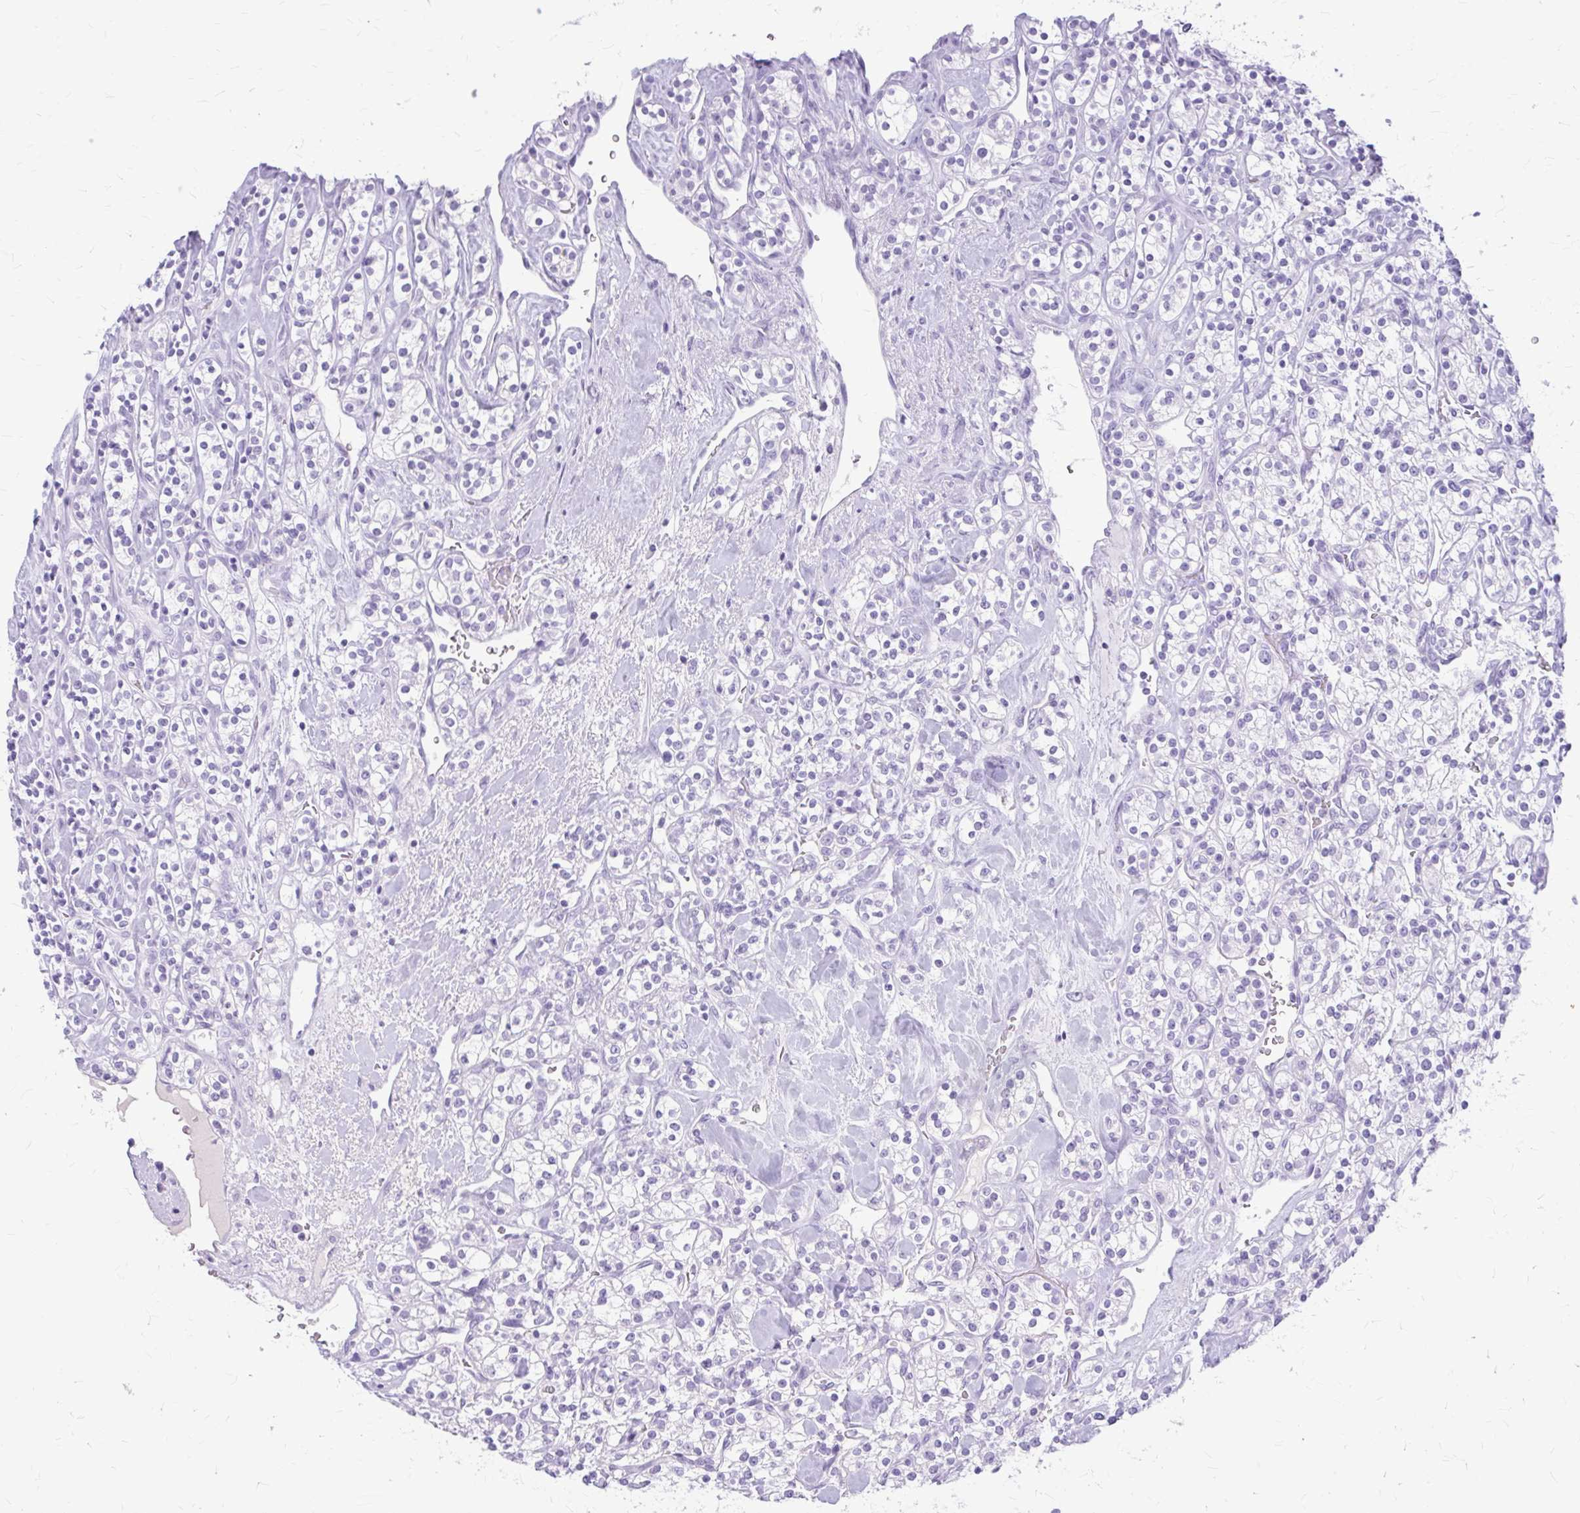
{"staining": {"intensity": "negative", "quantity": "none", "location": "none"}, "tissue": "renal cancer", "cell_type": "Tumor cells", "image_type": "cancer", "snomed": [{"axis": "morphology", "description": "Adenocarcinoma, NOS"}, {"axis": "topography", "description": "Kidney"}], "caption": "Photomicrograph shows no significant protein positivity in tumor cells of adenocarcinoma (renal).", "gene": "KLHDC7A", "patient": {"sex": "male", "age": 77}}